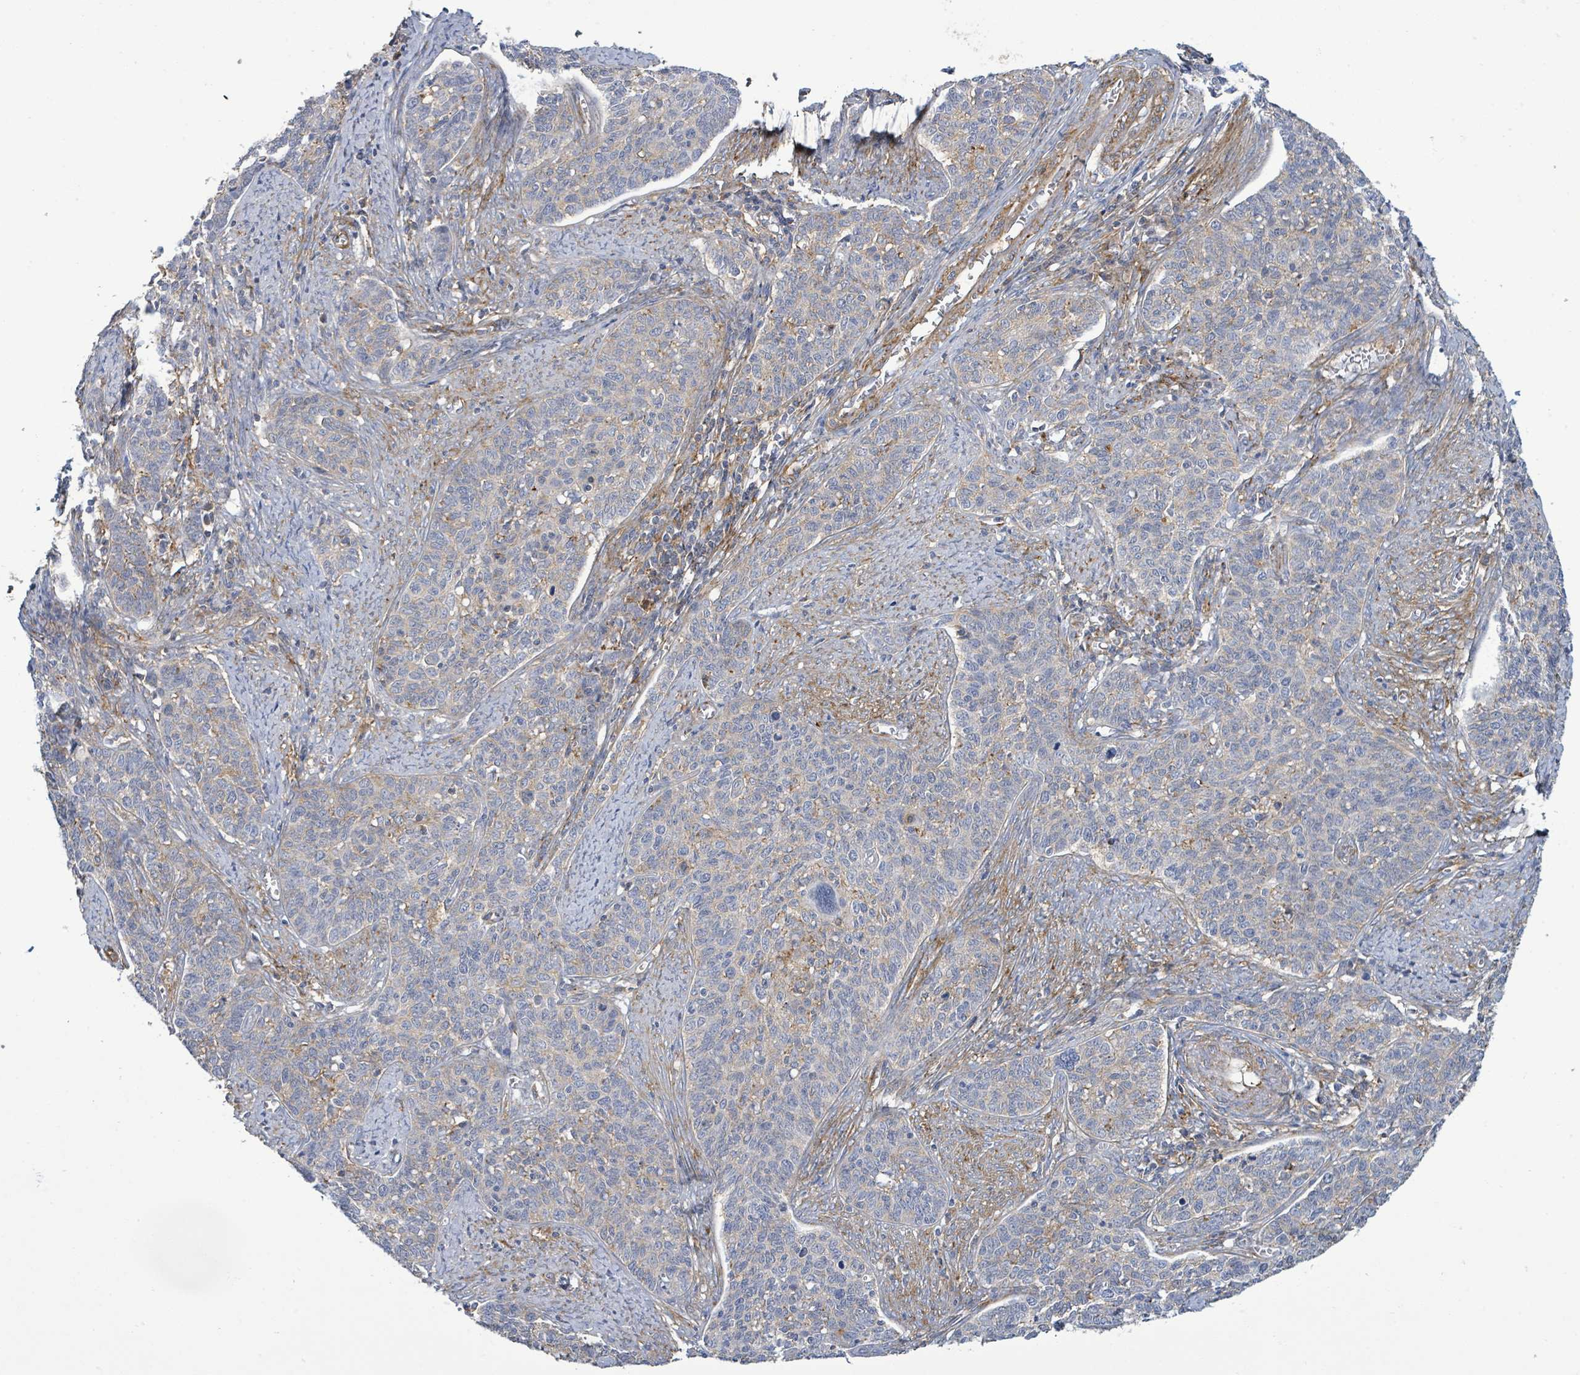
{"staining": {"intensity": "weak", "quantity": "<25%", "location": "cytoplasmic/membranous"}, "tissue": "cervical cancer", "cell_type": "Tumor cells", "image_type": "cancer", "snomed": [{"axis": "morphology", "description": "Squamous cell carcinoma, NOS"}, {"axis": "topography", "description": "Cervix"}], "caption": "IHC micrograph of neoplastic tissue: human cervical cancer (squamous cell carcinoma) stained with DAB (3,3'-diaminobenzidine) shows no significant protein positivity in tumor cells.", "gene": "EGFL7", "patient": {"sex": "female", "age": 39}}